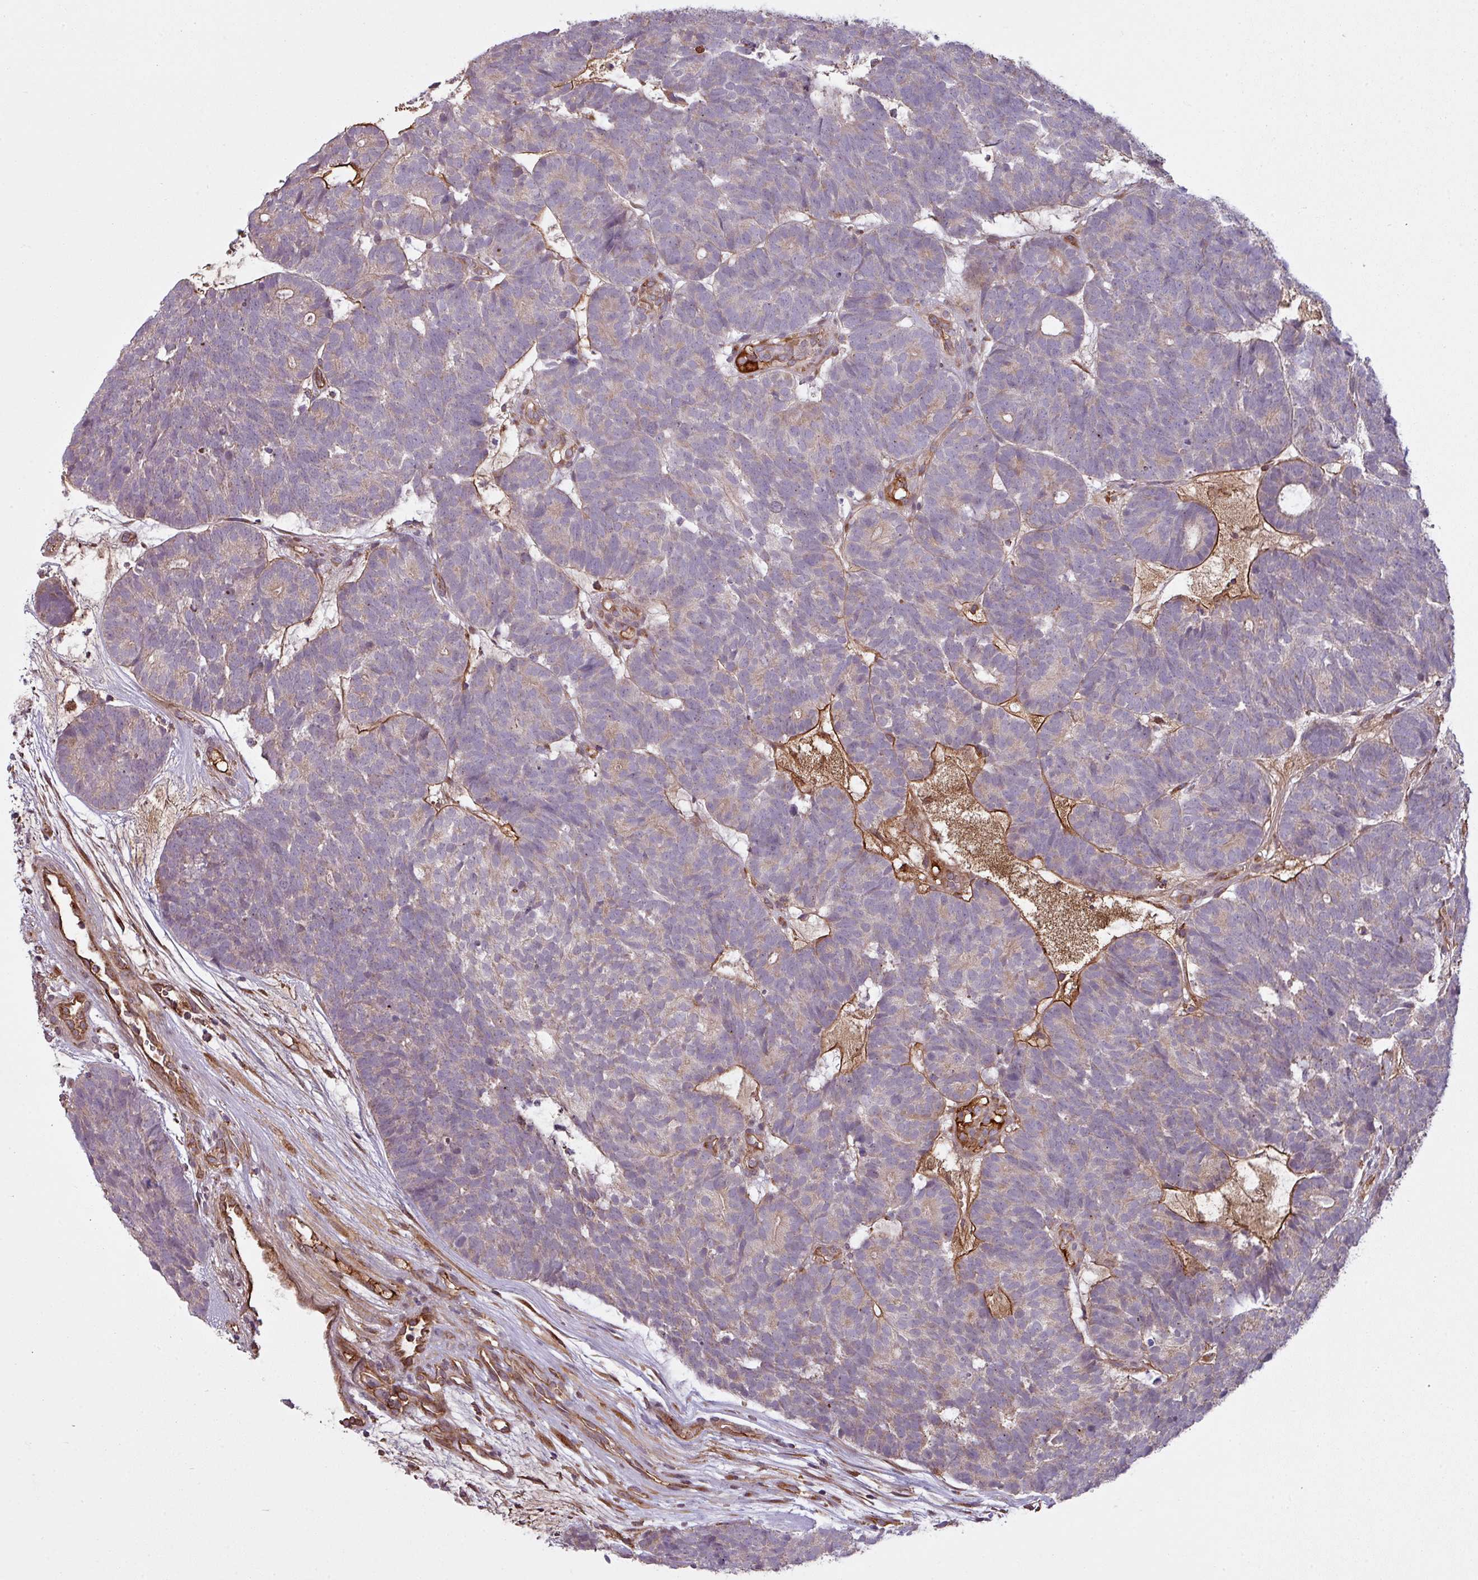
{"staining": {"intensity": "negative", "quantity": "none", "location": "none"}, "tissue": "head and neck cancer", "cell_type": "Tumor cells", "image_type": "cancer", "snomed": [{"axis": "morphology", "description": "Adenocarcinoma, NOS"}, {"axis": "topography", "description": "Head-Neck"}], "caption": "Tumor cells are negative for protein expression in human adenocarcinoma (head and neck).", "gene": "SNRNP25", "patient": {"sex": "female", "age": 81}}